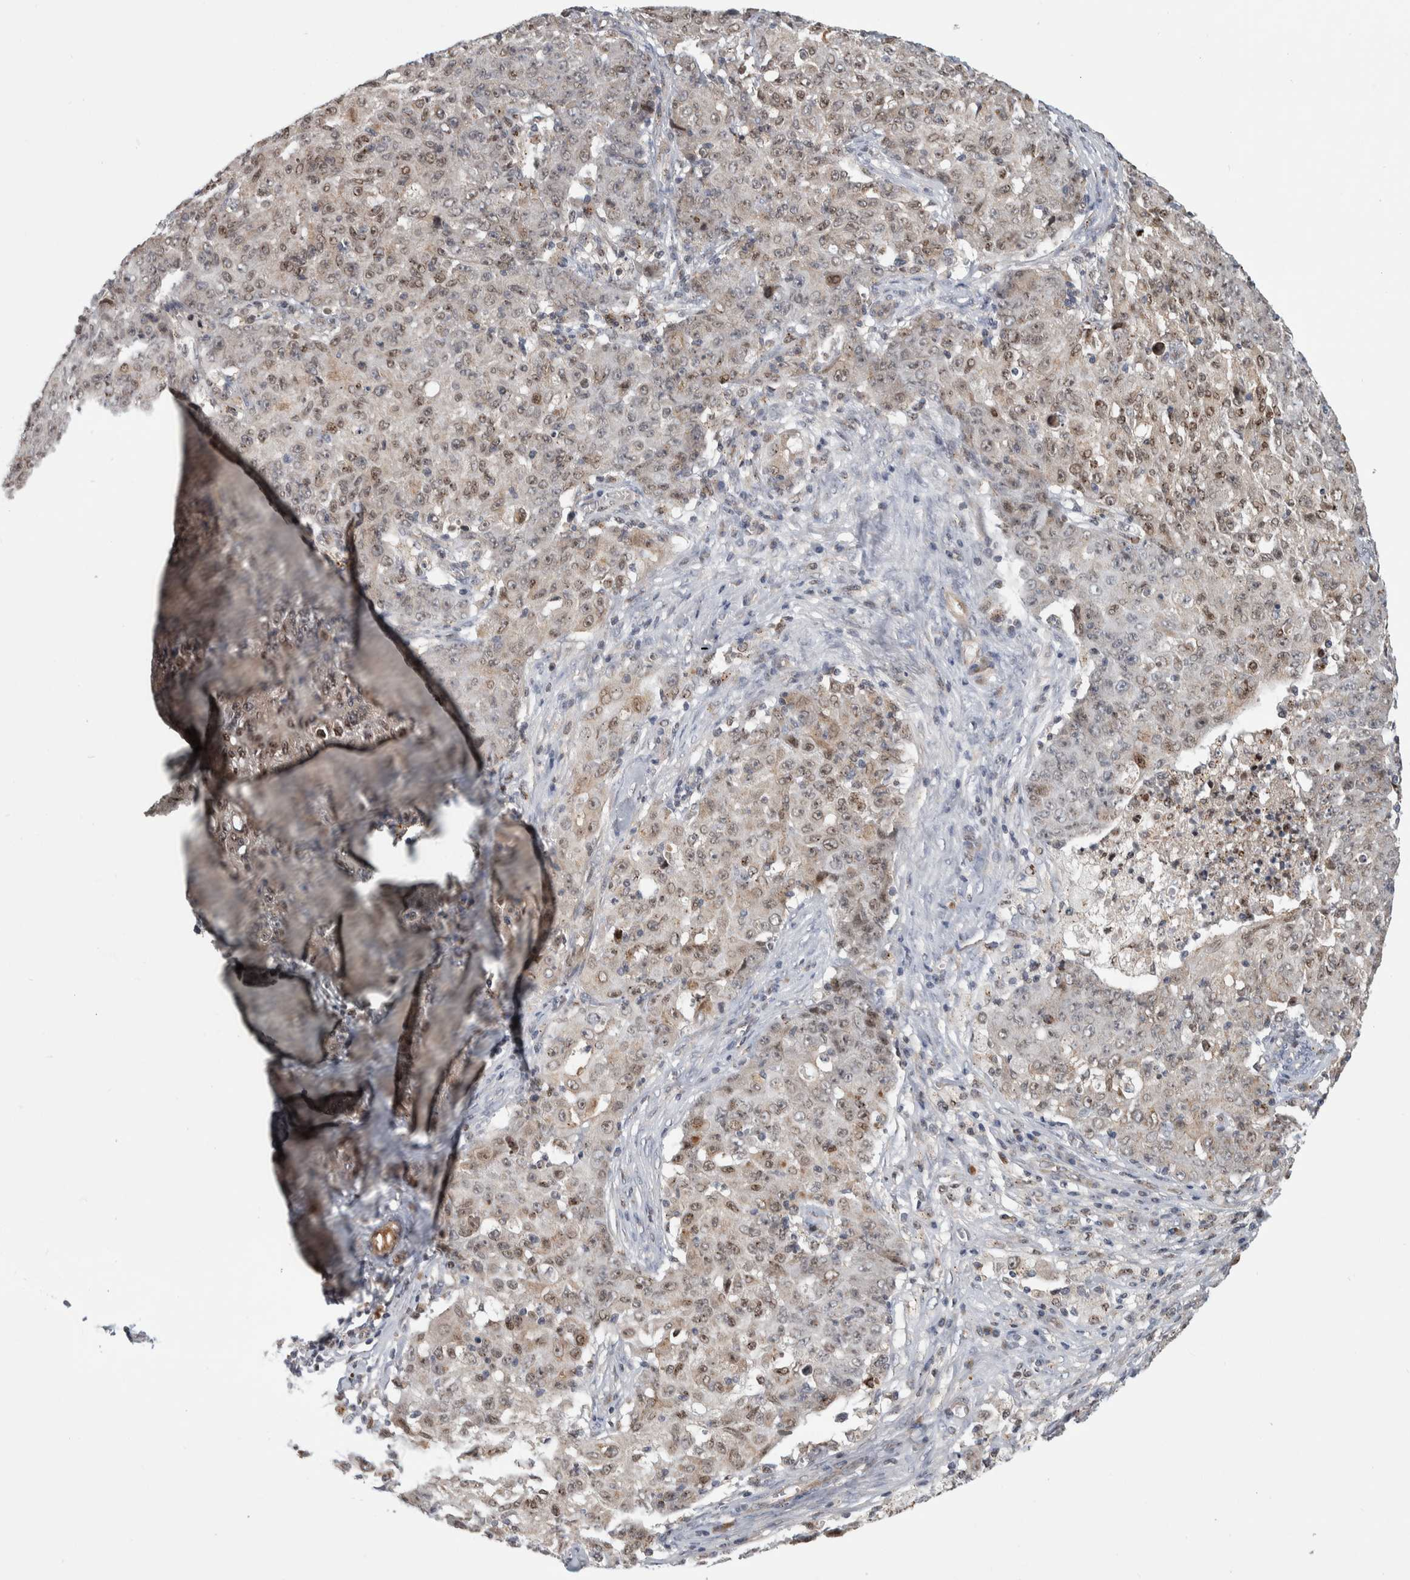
{"staining": {"intensity": "weak", "quantity": ">75%", "location": "cytoplasmic/membranous,nuclear"}, "tissue": "ovarian cancer", "cell_type": "Tumor cells", "image_type": "cancer", "snomed": [{"axis": "morphology", "description": "Carcinoma, endometroid"}, {"axis": "topography", "description": "Ovary"}], "caption": "Brown immunohistochemical staining in ovarian endometroid carcinoma demonstrates weak cytoplasmic/membranous and nuclear expression in about >75% of tumor cells.", "gene": "MSL1", "patient": {"sex": "female", "age": 42}}